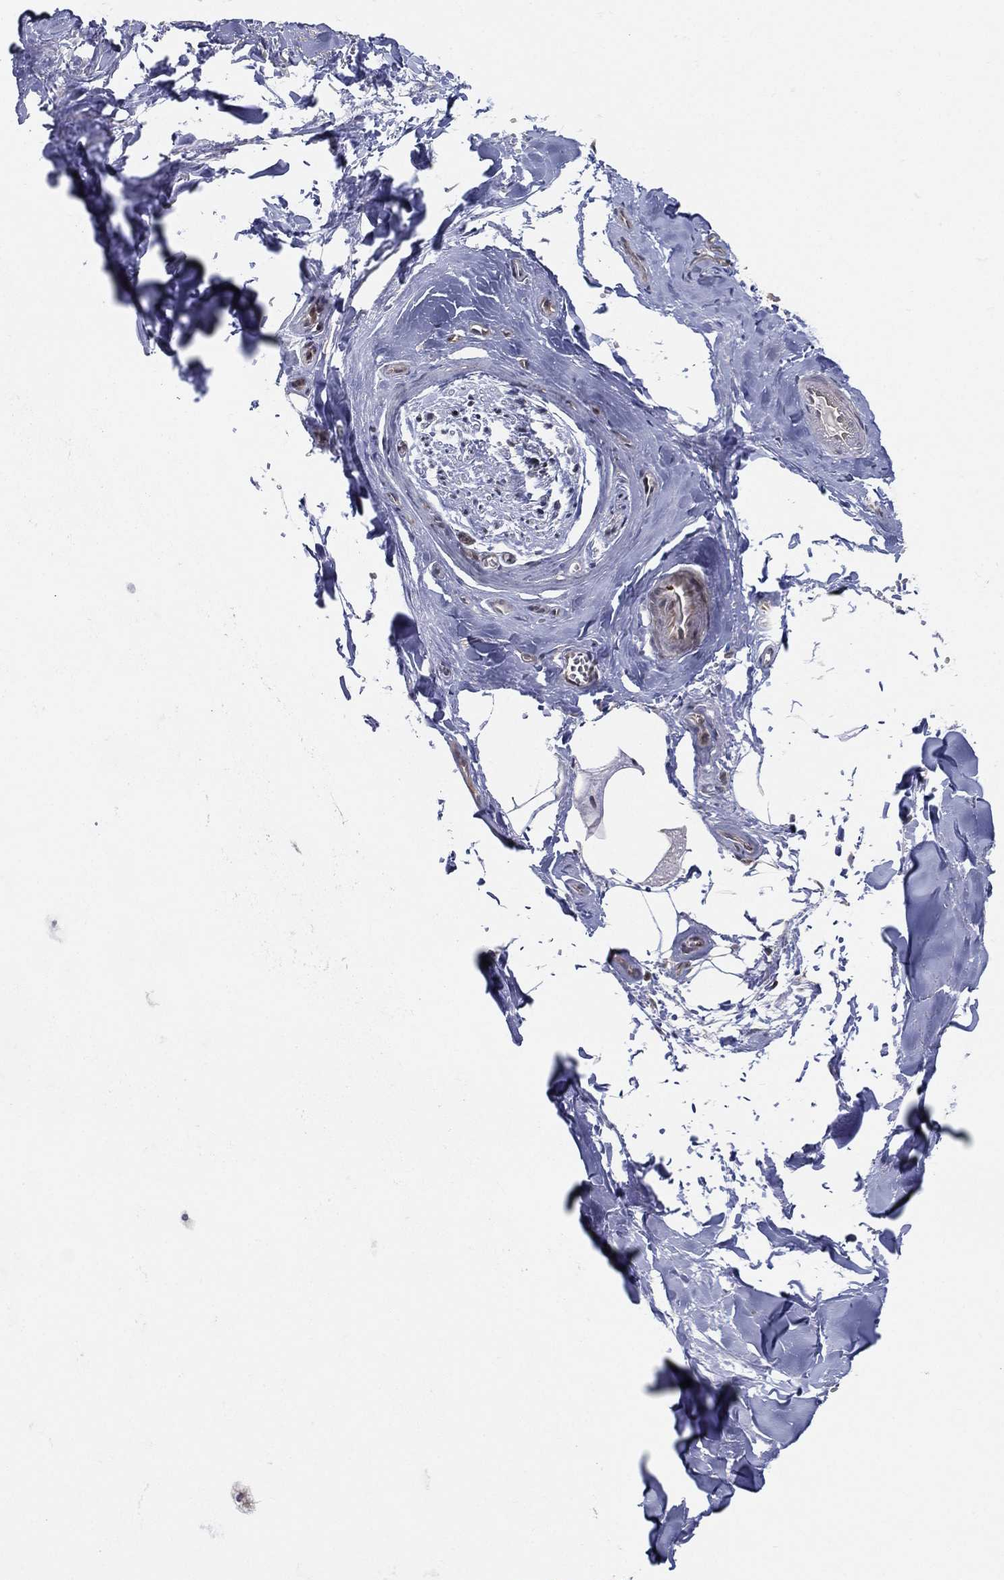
{"staining": {"intensity": "negative", "quantity": "none", "location": "none"}, "tissue": "adipose tissue", "cell_type": "Adipocytes", "image_type": "normal", "snomed": [{"axis": "morphology", "description": "Normal tissue, NOS"}, {"axis": "morphology", "description": "Squamous cell carcinoma, NOS"}, {"axis": "topography", "description": "Cartilage tissue"}, {"axis": "topography", "description": "Lung"}], "caption": "Immunohistochemistry histopathology image of benign human adipose tissue stained for a protein (brown), which reveals no expression in adipocytes.", "gene": "TMTC4", "patient": {"sex": "male", "age": 66}}